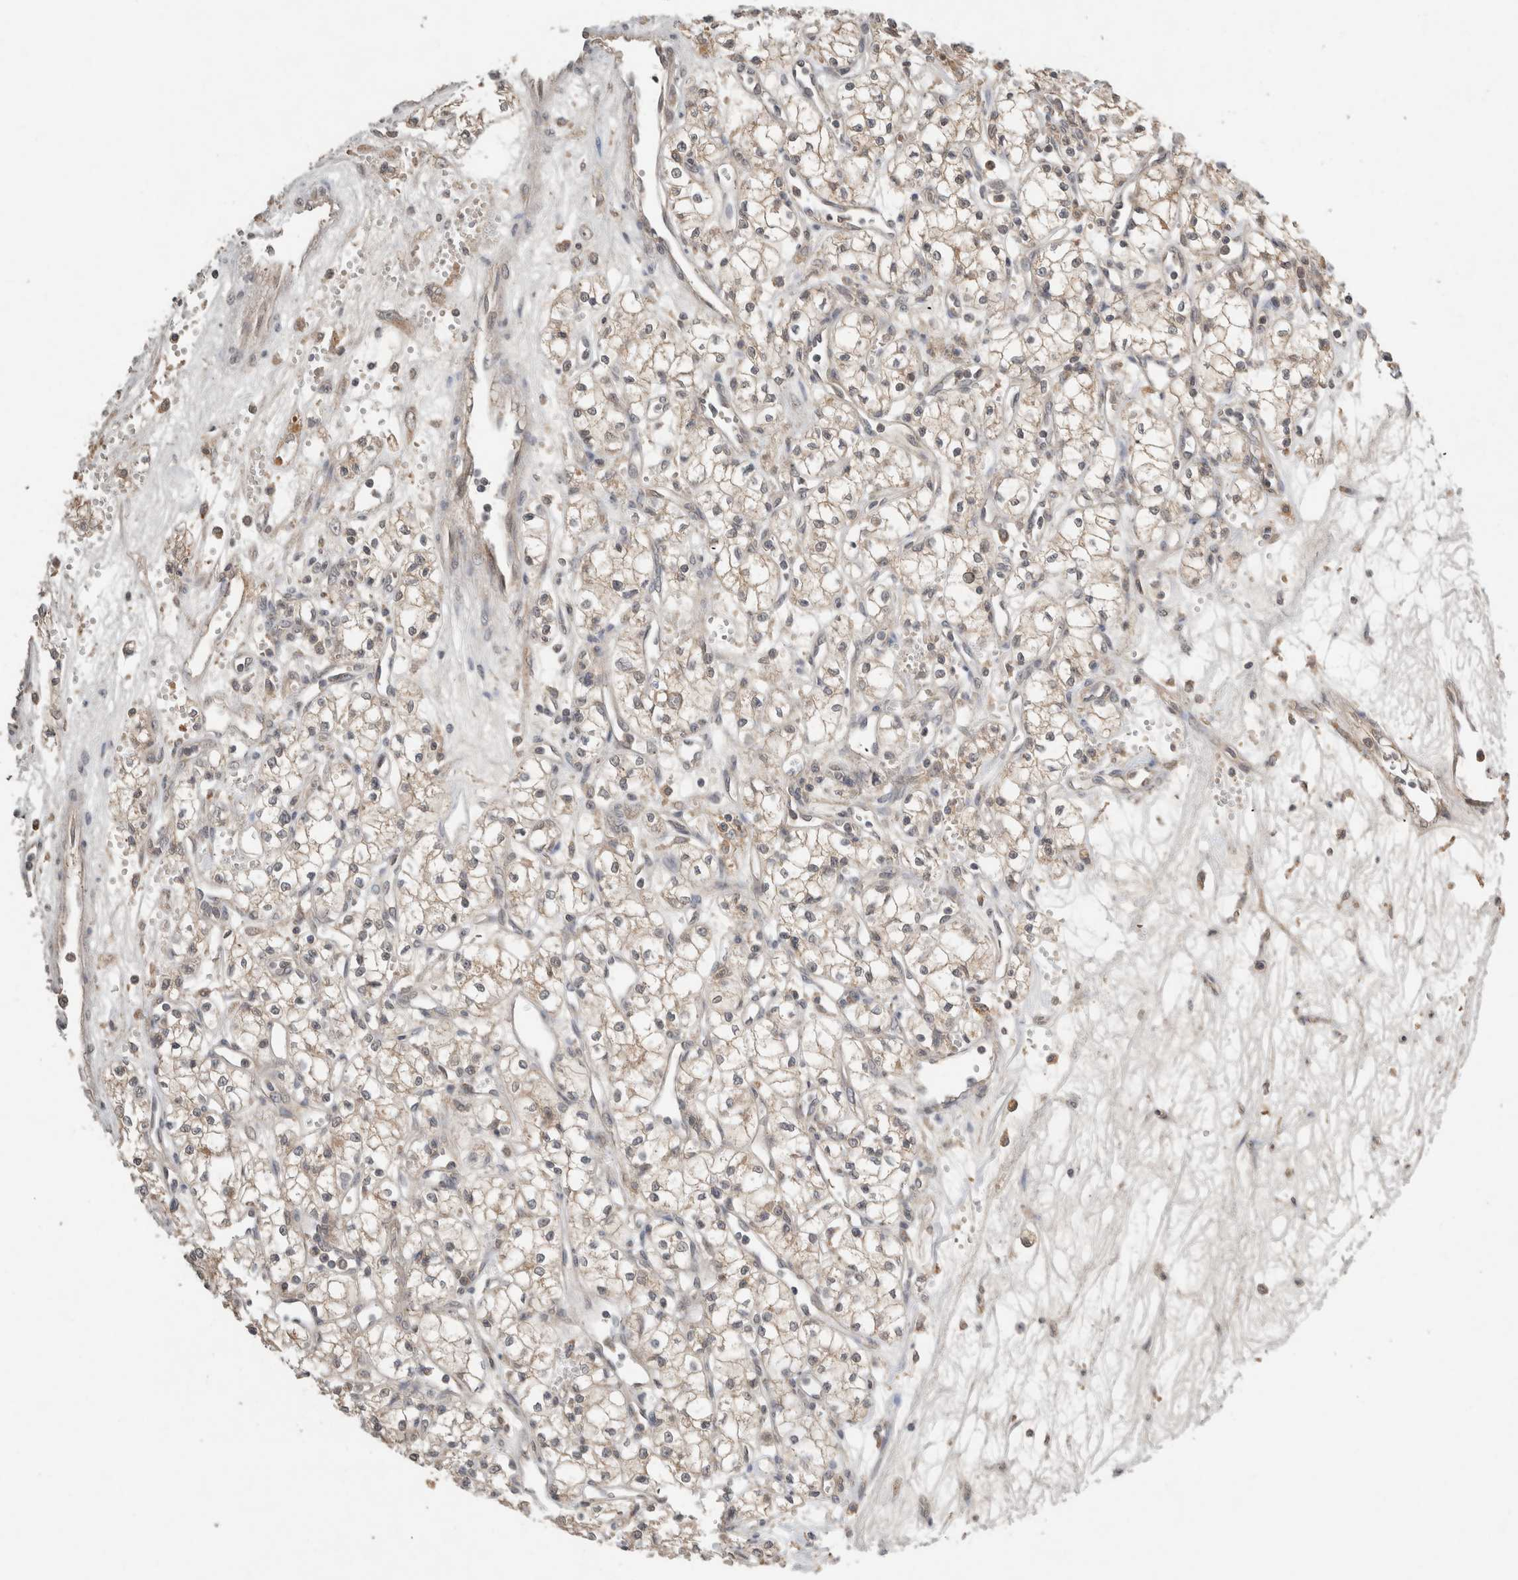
{"staining": {"intensity": "weak", "quantity": "25%-75%", "location": "cytoplasmic/membranous"}, "tissue": "renal cancer", "cell_type": "Tumor cells", "image_type": "cancer", "snomed": [{"axis": "morphology", "description": "Adenocarcinoma, NOS"}, {"axis": "topography", "description": "Kidney"}], "caption": "Immunohistochemistry (IHC) (DAB (3,3'-diaminobenzidine)) staining of renal cancer (adenocarcinoma) demonstrates weak cytoplasmic/membranous protein staining in about 25%-75% of tumor cells. The staining was performed using DAB to visualize the protein expression in brown, while the nuclei were stained in blue with hematoxylin (Magnification: 20x).", "gene": "LOXL2", "patient": {"sex": "male", "age": 59}}